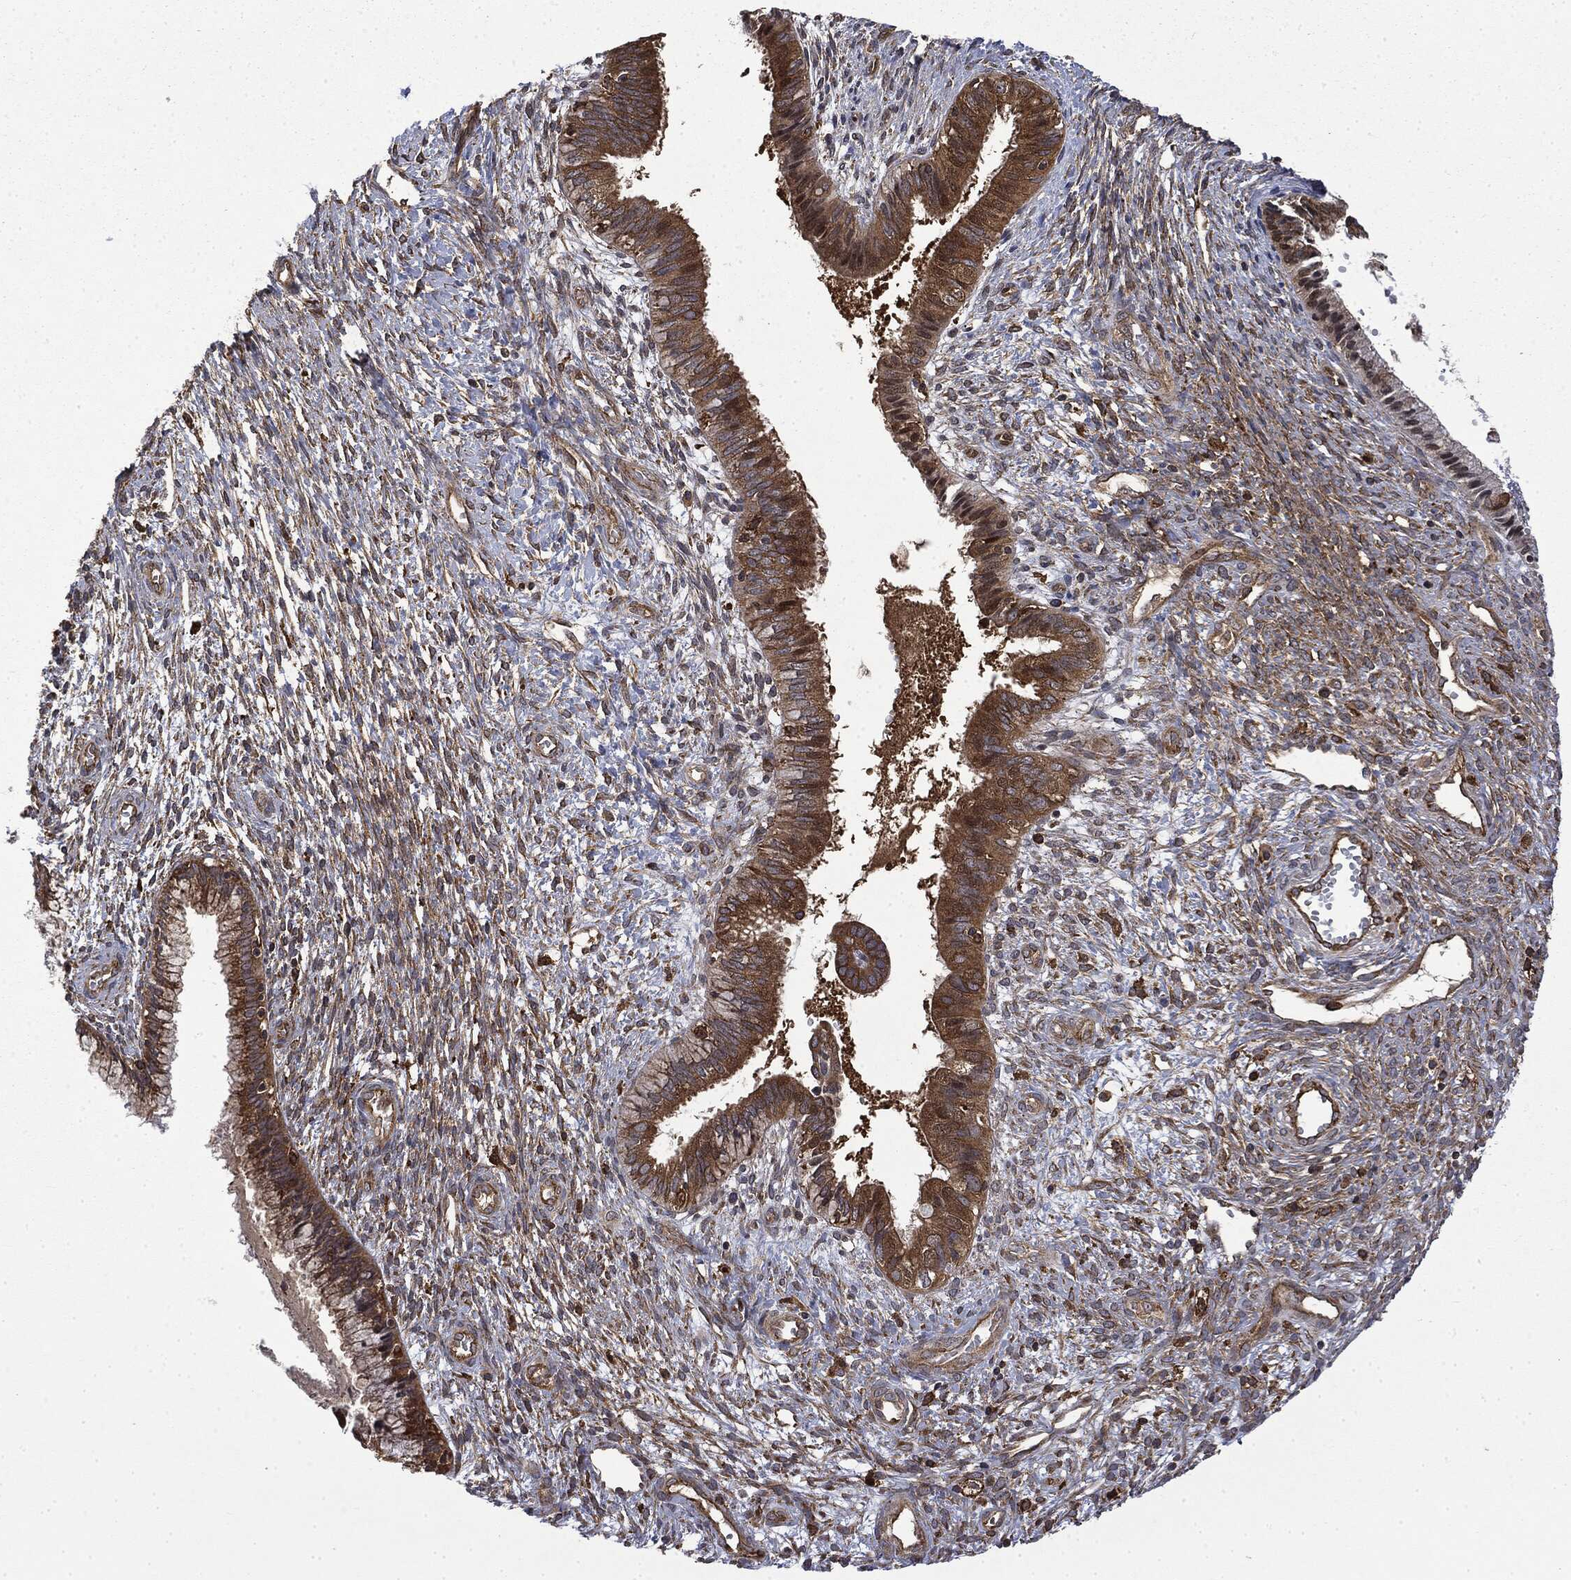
{"staining": {"intensity": "strong", "quantity": "25%-75%", "location": "cytoplasmic/membranous"}, "tissue": "cervical cancer", "cell_type": "Tumor cells", "image_type": "cancer", "snomed": [{"axis": "morphology", "description": "Normal tissue, NOS"}, {"axis": "morphology", "description": "Squamous cell carcinoma, NOS"}, {"axis": "topography", "description": "Cervix"}], "caption": "Protein staining of cervical cancer tissue displays strong cytoplasmic/membranous staining in about 25%-75% of tumor cells.", "gene": "SNX5", "patient": {"sex": "female", "age": 39}}